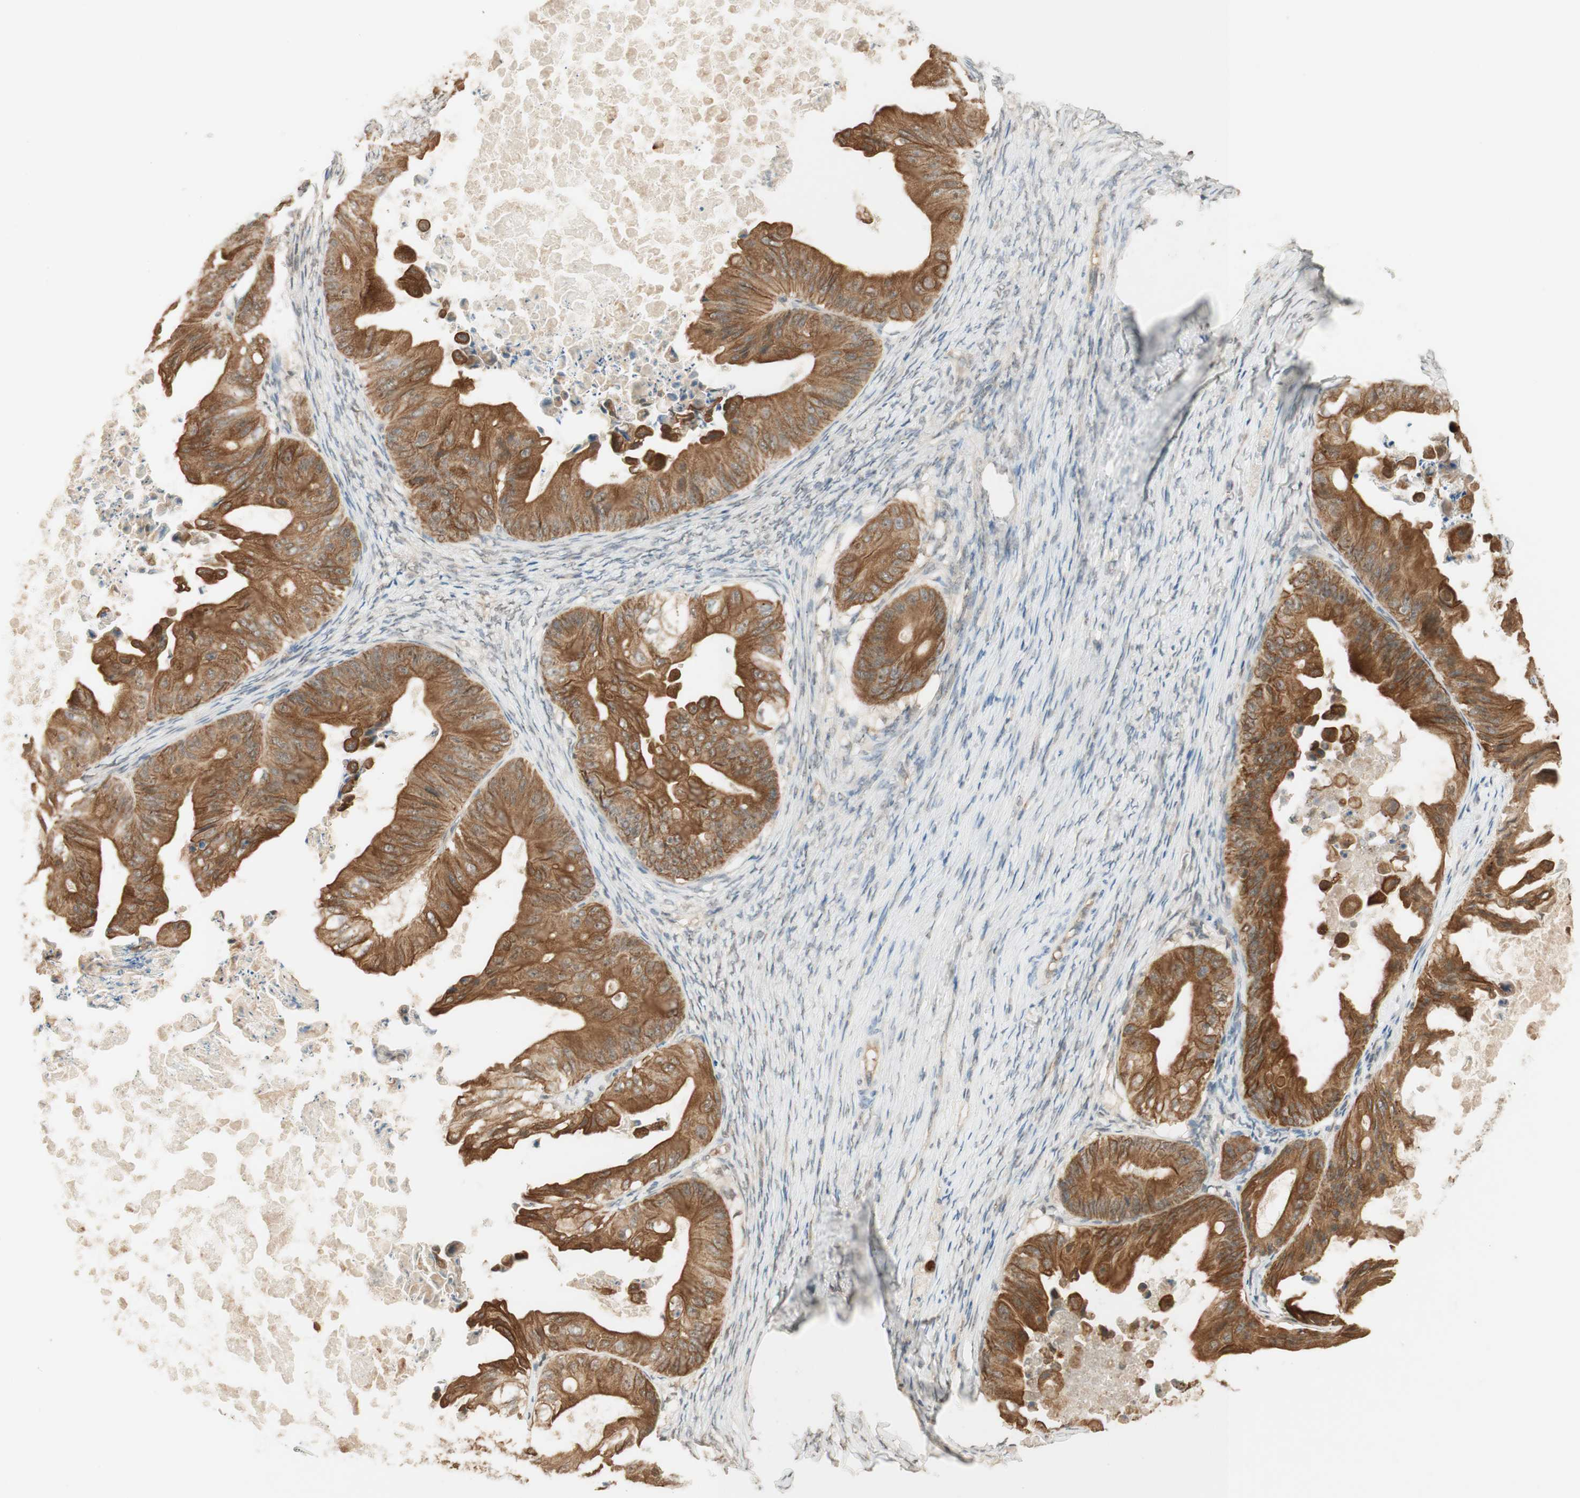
{"staining": {"intensity": "moderate", "quantity": ">75%", "location": "cytoplasmic/membranous"}, "tissue": "ovarian cancer", "cell_type": "Tumor cells", "image_type": "cancer", "snomed": [{"axis": "morphology", "description": "Cystadenocarcinoma, mucinous, NOS"}, {"axis": "topography", "description": "Ovary"}], "caption": "Brown immunohistochemical staining in human ovarian cancer reveals moderate cytoplasmic/membranous expression in about >75% of tumor cells. Nuclei are stained in blue.", "gene": "SPINT2", "patient": {"sex": "female", "age": 37}}